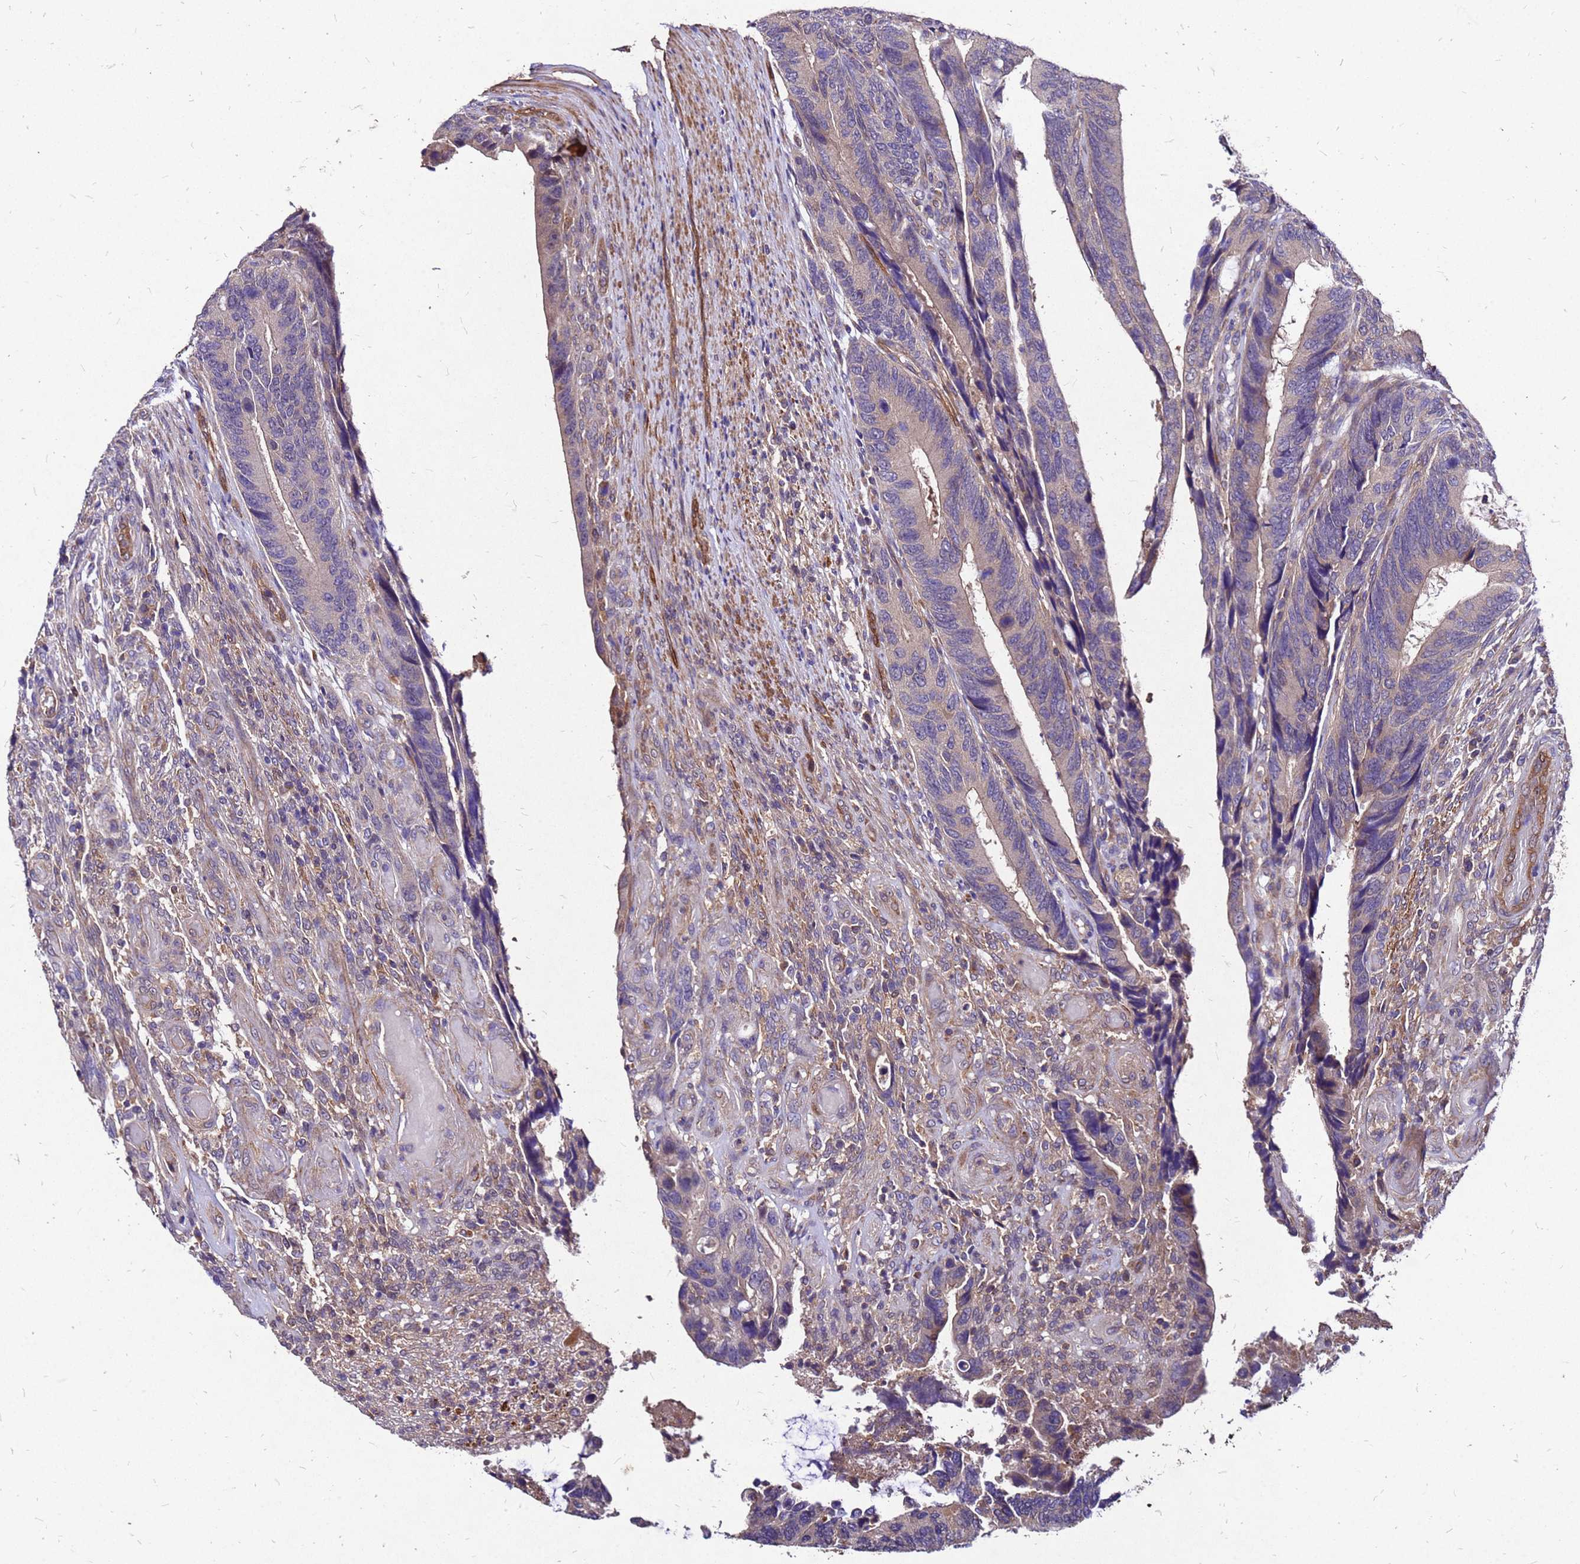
{"staining": {"intensity": "weak", "quantity": "25%-75%", "location": "cytoplasmic/membranous"}, "tissue": "colorectal cancer", "cell_type": "Tumor cells", "image_type": "cancer", "snomed": [{"axis": "morphology", "description": "Adenocarcinoma, NOS"}, {"axis": "topography", "description": "Colon"}], "caption": "Human colorectal cancer (adenocarcinoma) stained with a protein marker shows weak staining in tumor cells.", "gene": "DUSP23", "patient": {"sex": "male", "age": 87}}